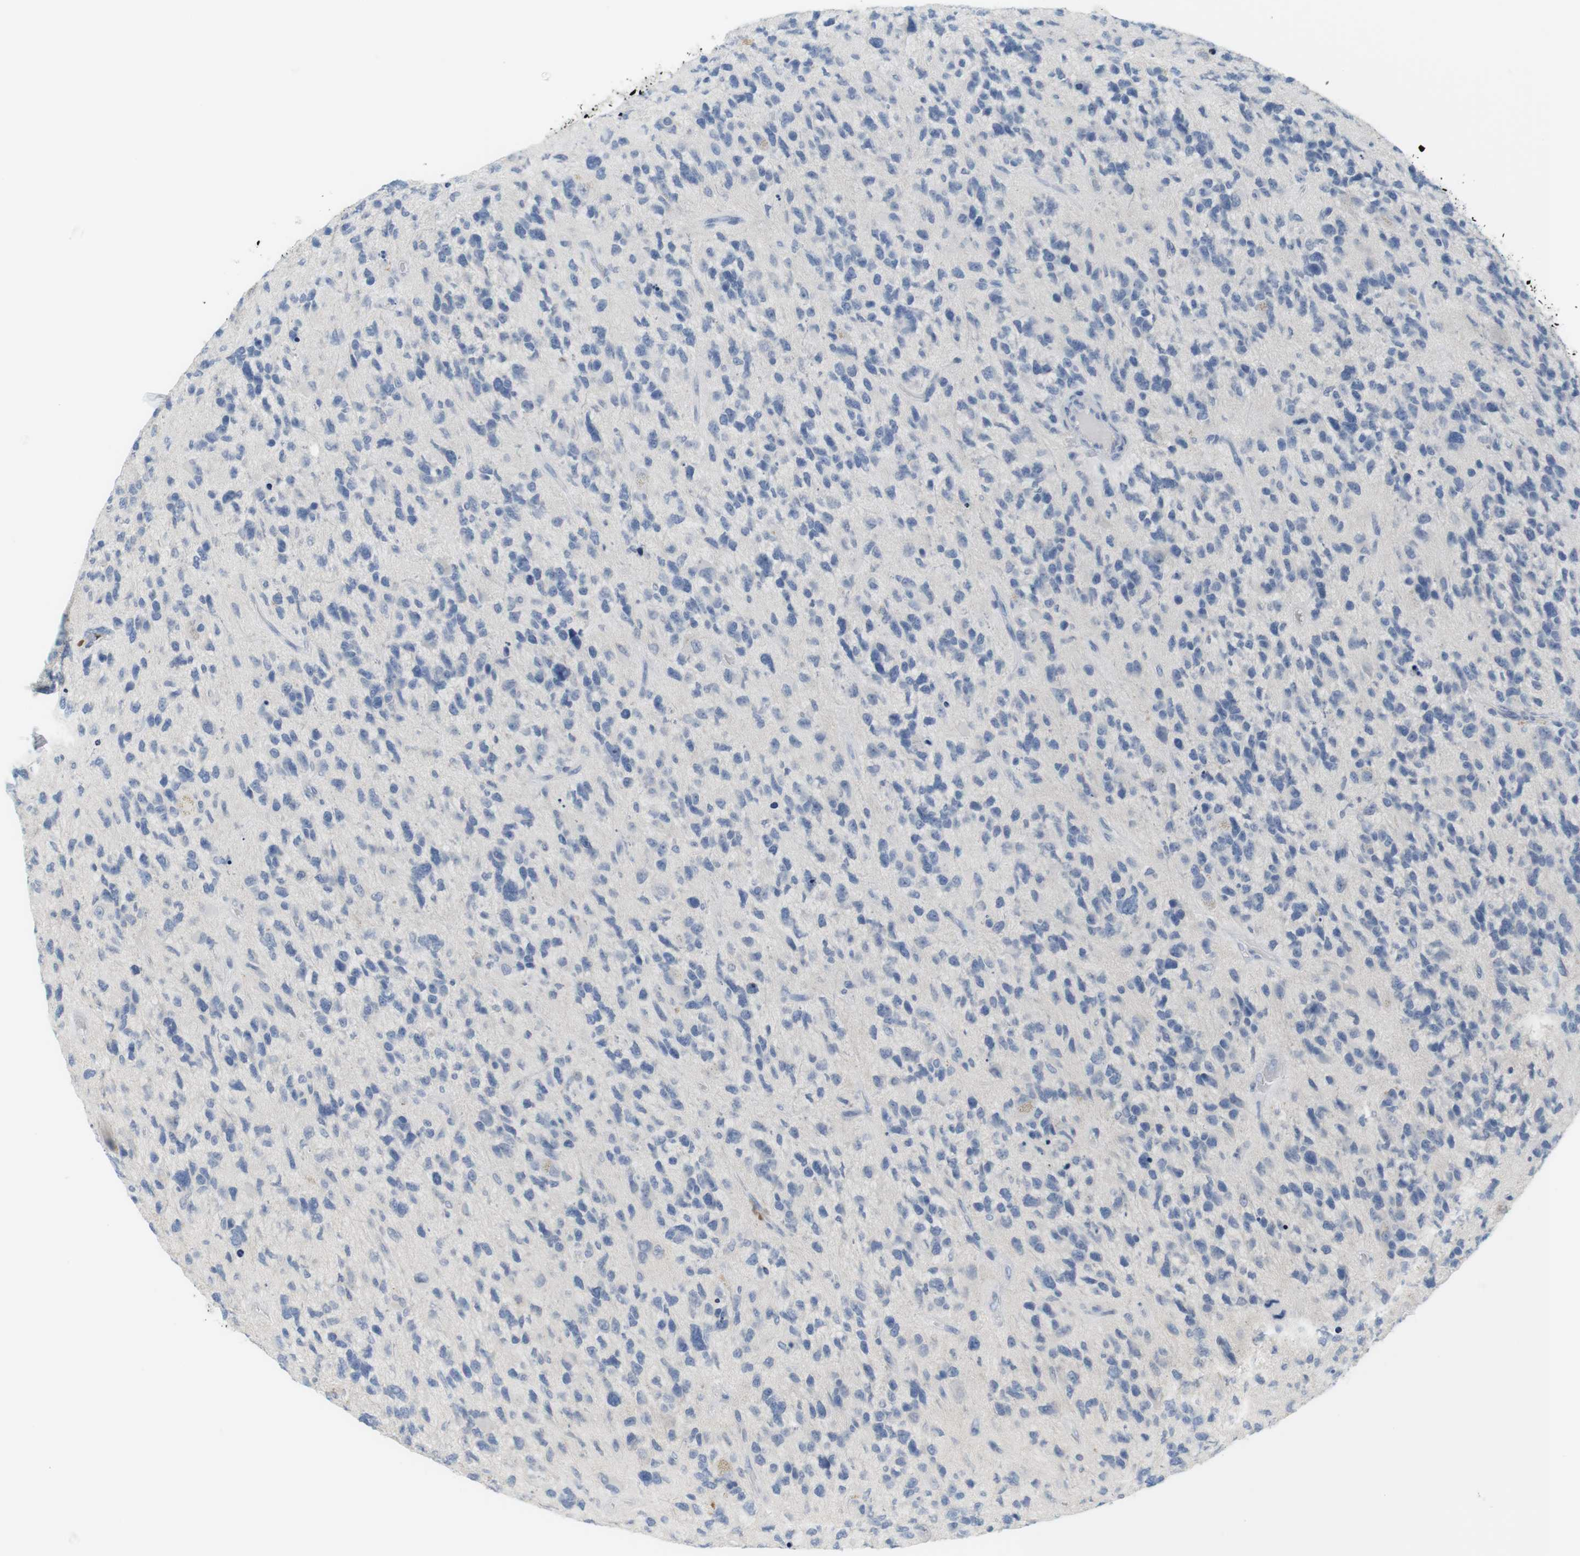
{"staining": {"intensity": "negative", "quantity": "none", "location": "none"}, "tissue": "glioma", "cell_type": "Tumor cells", "image_type": "cancer", "snomed": [{"axis": "morphology", "description": "Glioma, malignant, High grade"}, {"axis": "topography", "description": "Brain"}], "caption": "IHC image of human malignant glioma (high-grade) stained for a protein (brown), which exhibits no staining in tumor cells.", "gene": "CREB3L2", "patient": {"sex": "female", "age": 58}}